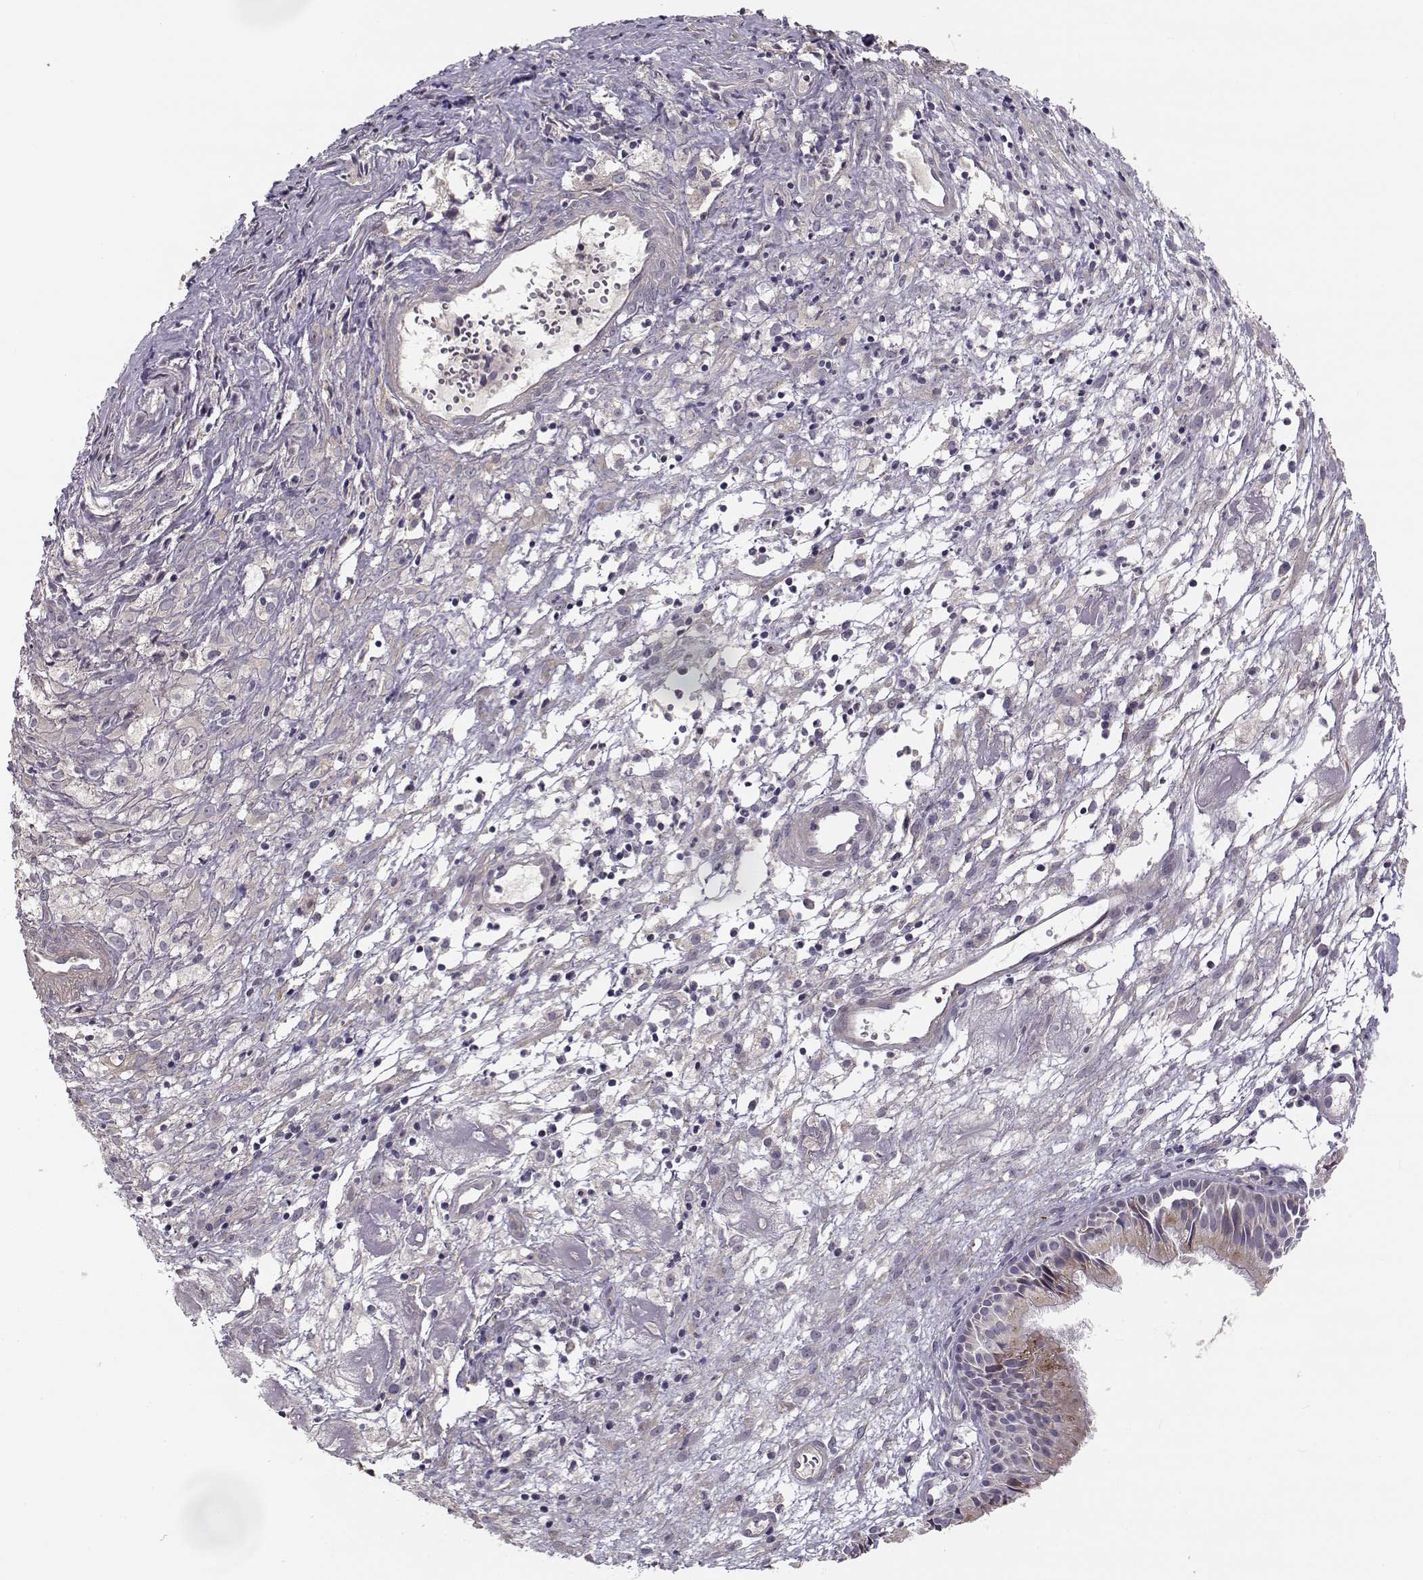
{"staining": {"intensity": "weak", "quantity": "<25%", "location": "cytoplasmic/membranous"}, "tissue": "nasopharynx", "cell_type": "Respiratory epithelial cells", "image_type": "normal", "snomed": [{"axis": "morphology", "description": "Normal tissue, NOS"}, {"axis": "topography", "description": "Nasopharynx"}], "caption": "There is no significant positivity in respiratory epithelial cells of nasopharynx. Nuclei are stained in blue.", "gene": "ENTPD8", "patient": {"sex": "male", "age": 83}}